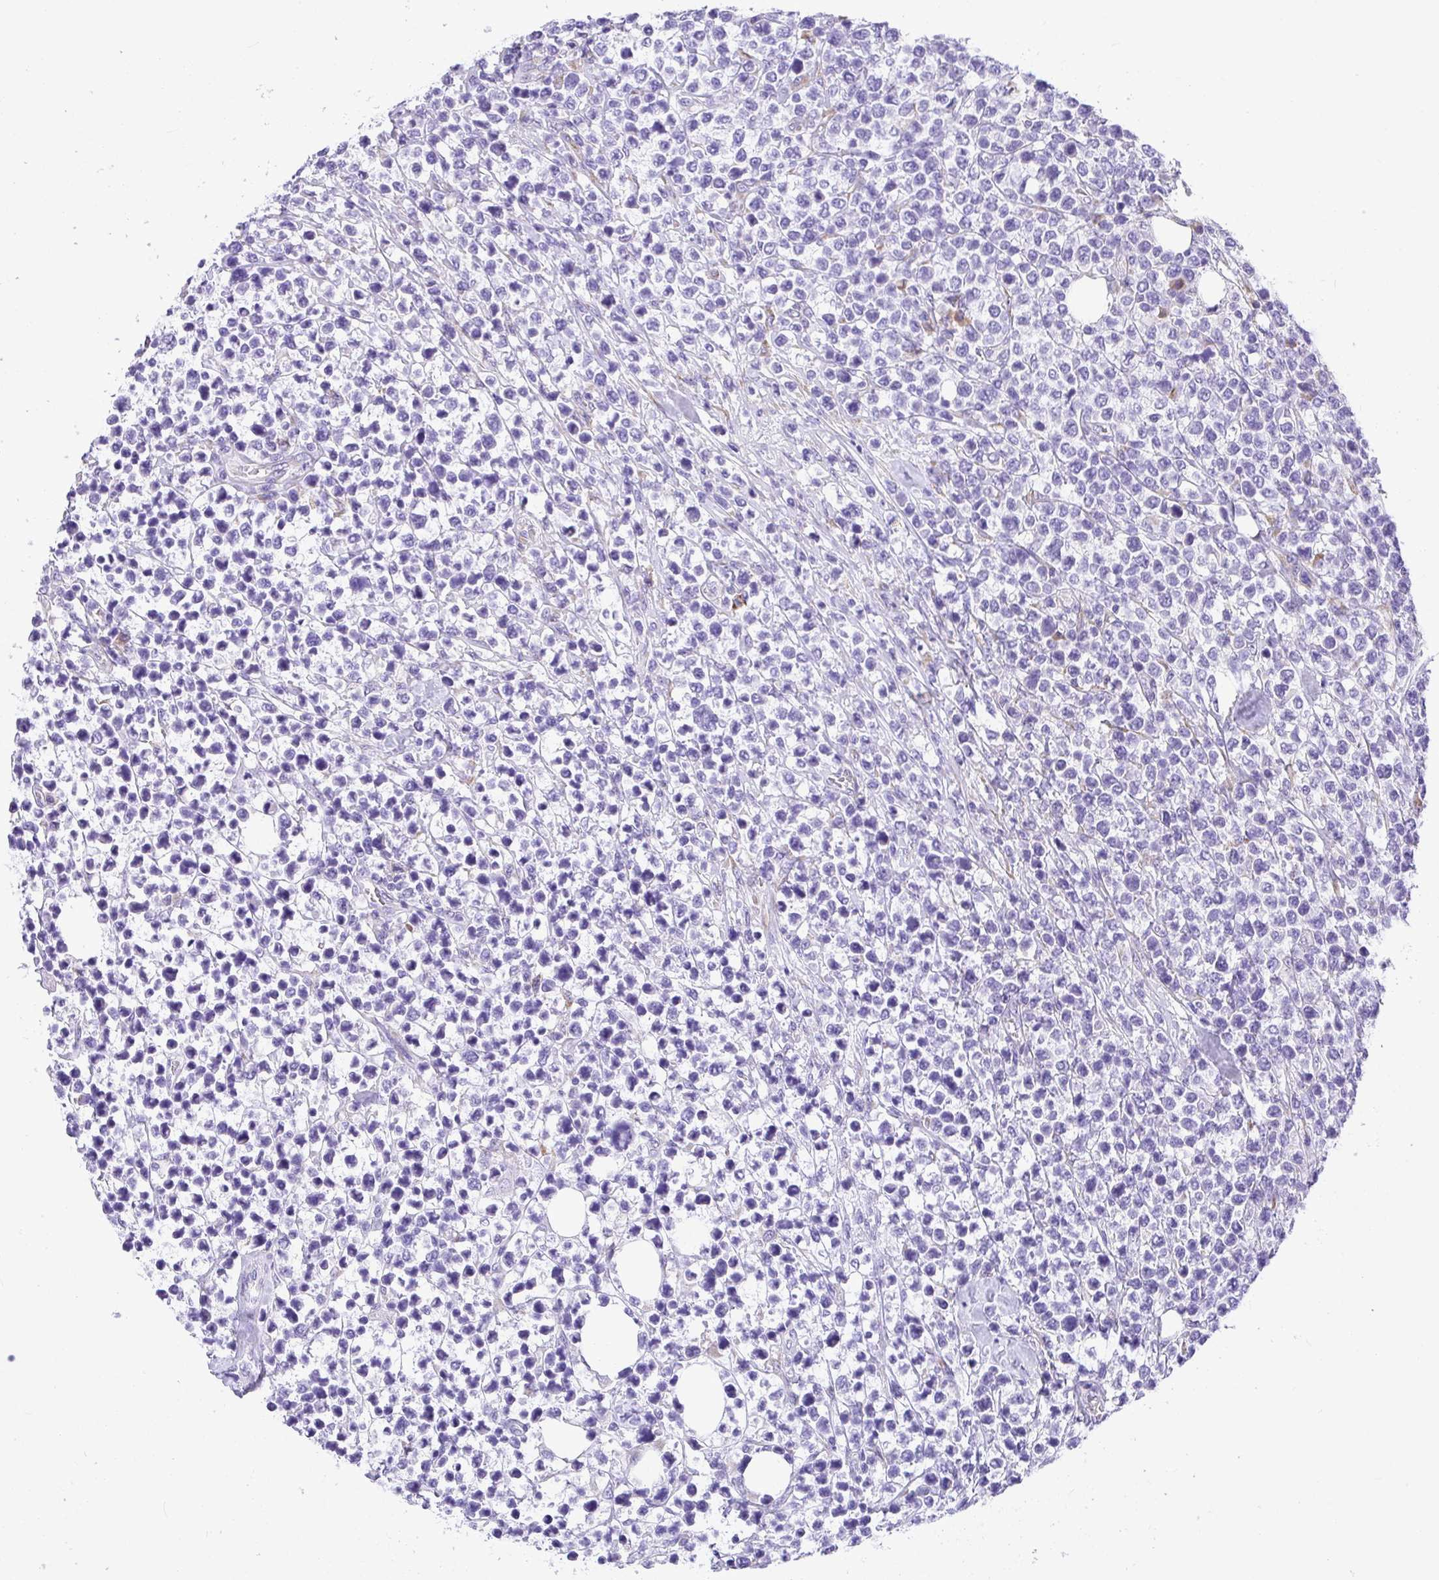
{"staining": {"intensity": "negative", "quantity": "none", "location": "none"}, "tissue": "lymphoma", "cell_type": "Tumor cells", "image_type": "cancer", "snomed": [{"axis": "morphology", "description": "Malignant lymphoma, non-Hodgkin's type, High grade"}, {"axis": "topography", "description": "Soft tissue"}], "caption": "This is an immunohistochemistry (IHC) image of malignant lymphoma, non-Hodgkin's type (high-grade). There is no staining in tumor cells.", "gene": "ADRA2C", "patient": {"sex": "female", "age": 56}}